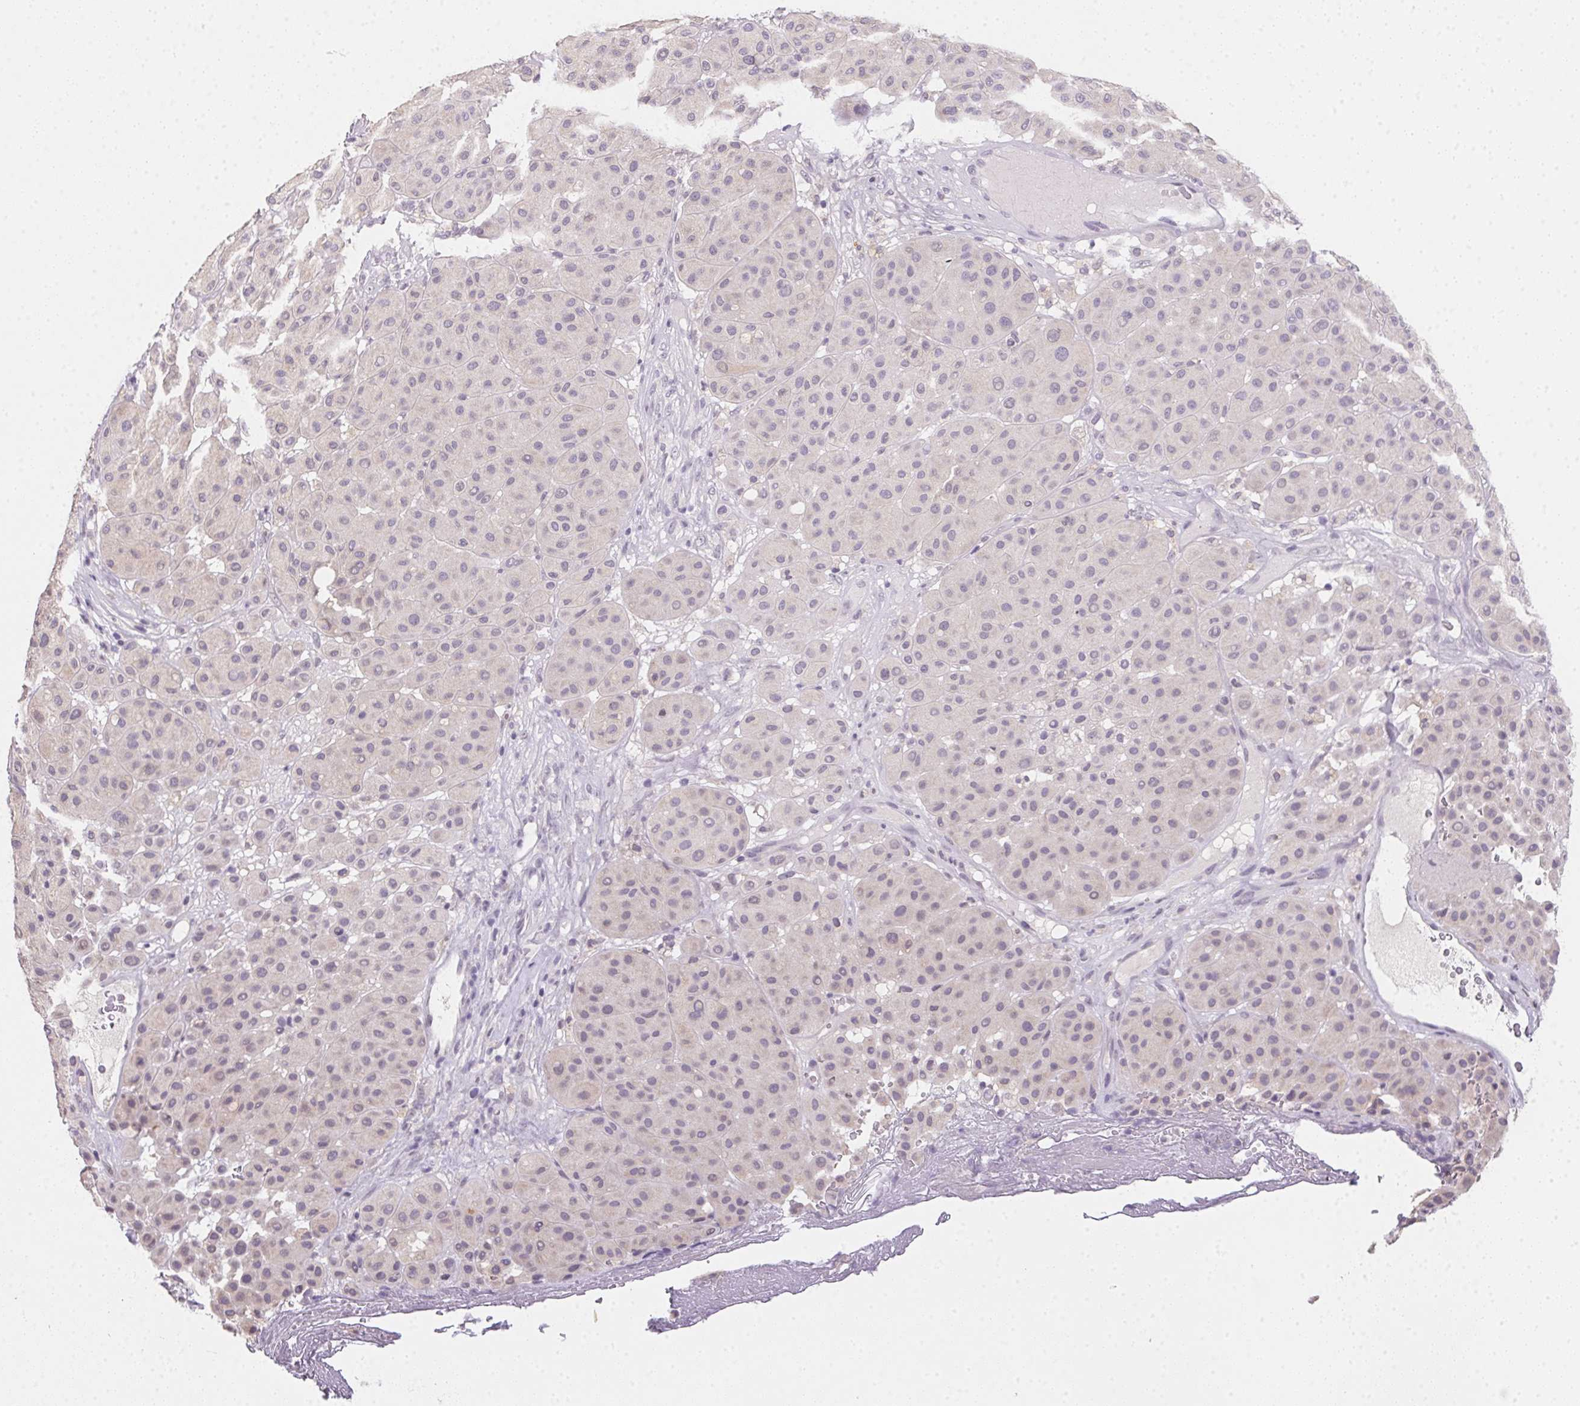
{"staining": {"intensity": "negative", "quantity": "none", "location": "none"}, "tissue": "melanoma", "cell_type": "Tumor cells", "image_type": "cancer", "snomed": [{"axis": "morphology", "description": "Malignant melanoma, Metastatic site"}, {"axis": "topography", "description": "Smooth muscle"}], "caption": "Tumor cells show no significant protein positivity in melanoma.", "gene": "SLC6A18", "patient": {"sex": "male", "age": 41}}